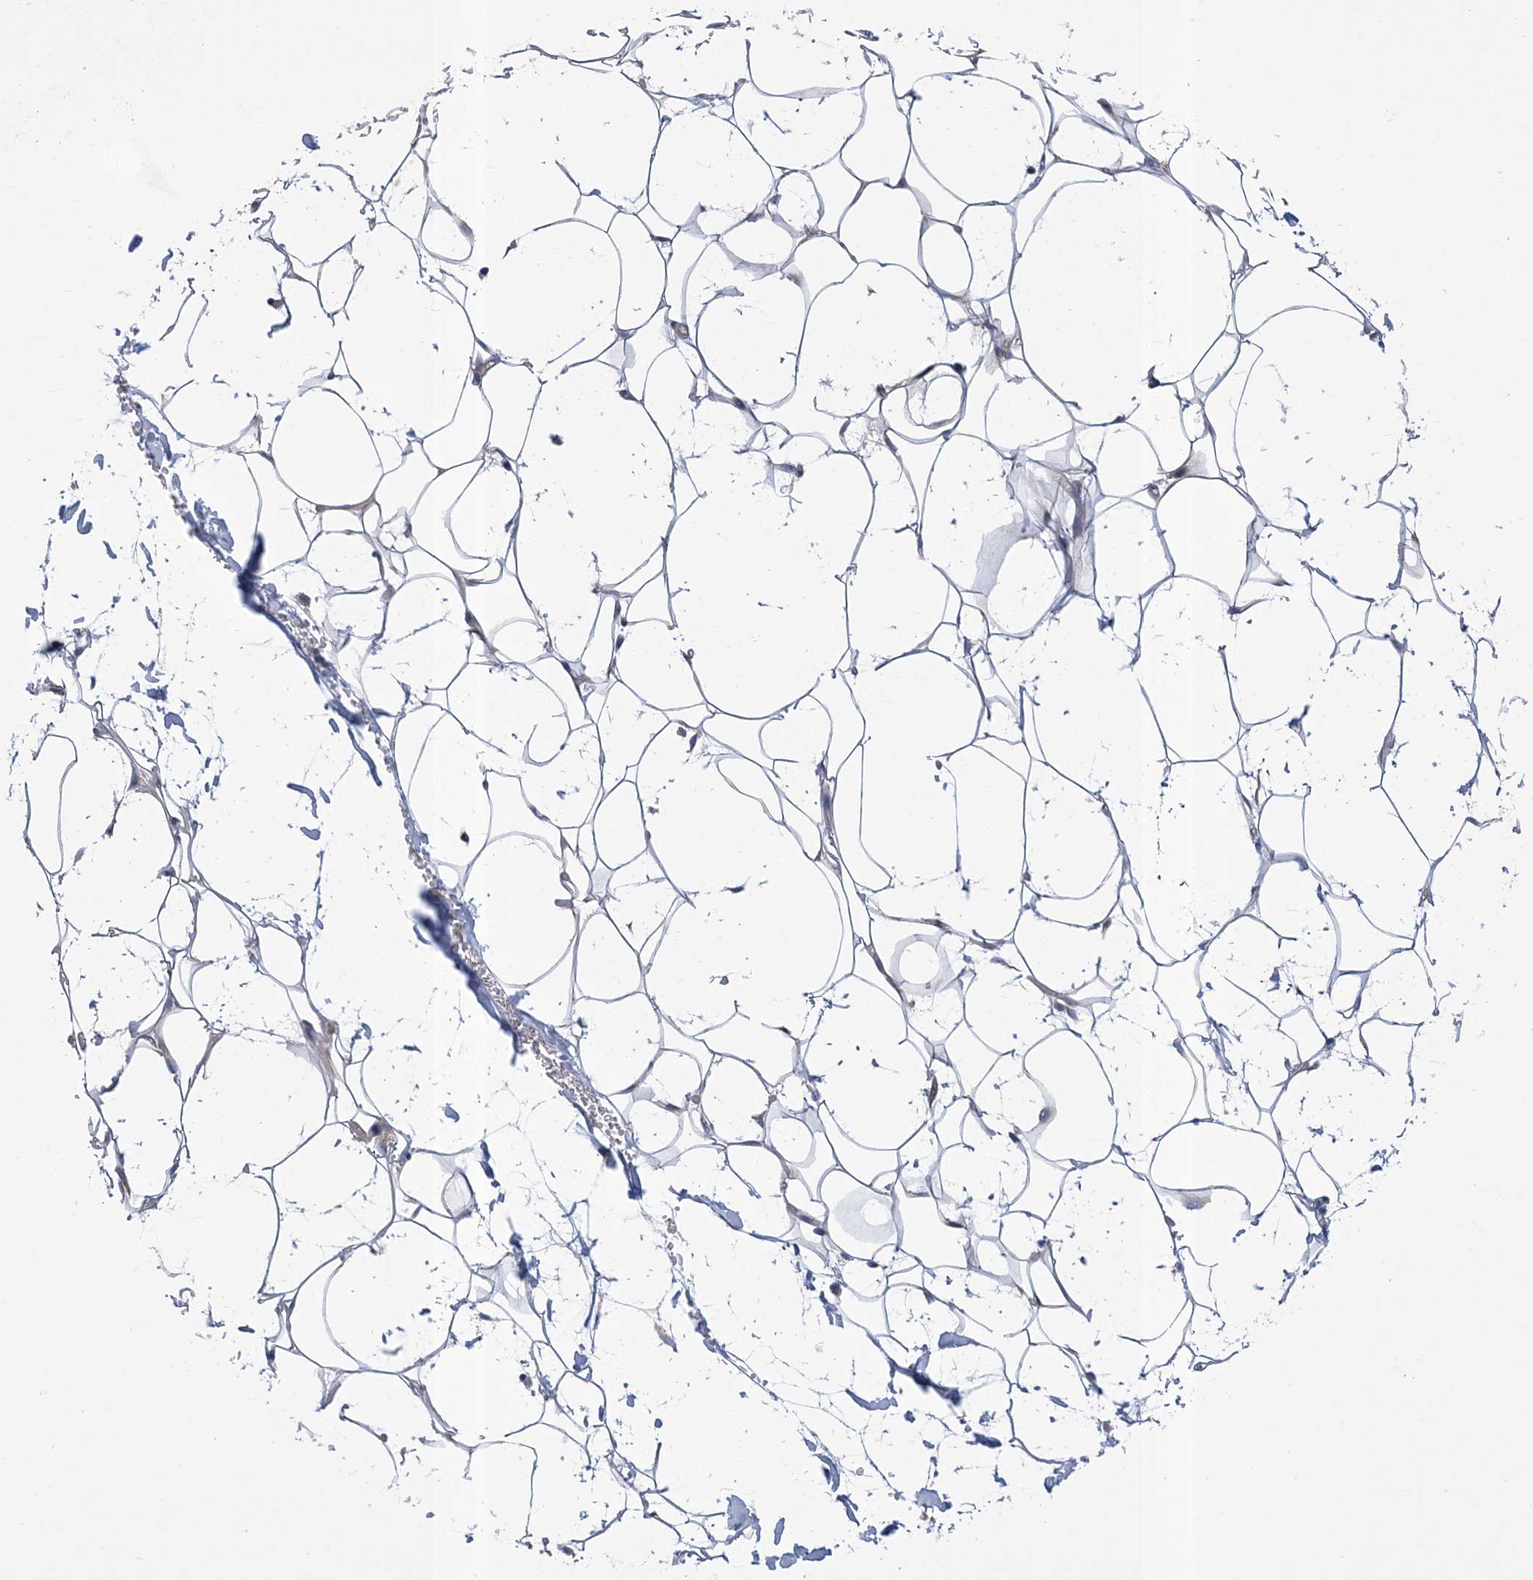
{"staining": {"intensity": "negative", "quantity": "none", "location": "none"}, "tissue": "adipose tissue", "cell_type": "Adipocytes", "image_type": "normal", "snomed": [{"axis": "morphology", "description": "Normal tissue, NOS"}, {"axis": "topography", "description": "Breast"}], "caption": "Immunohistochemistry of normal adipose tissue shows no expression in adipocytes. The staining was performed using DAB (3,3'-diaminobenzidine) to visualize the protein expression in brown, while the nuclei were stained in blue with hematoxylin (Magnification: 20x).", "gene": "ARSJ", "patient": {"sex": "female", "age": 26}}